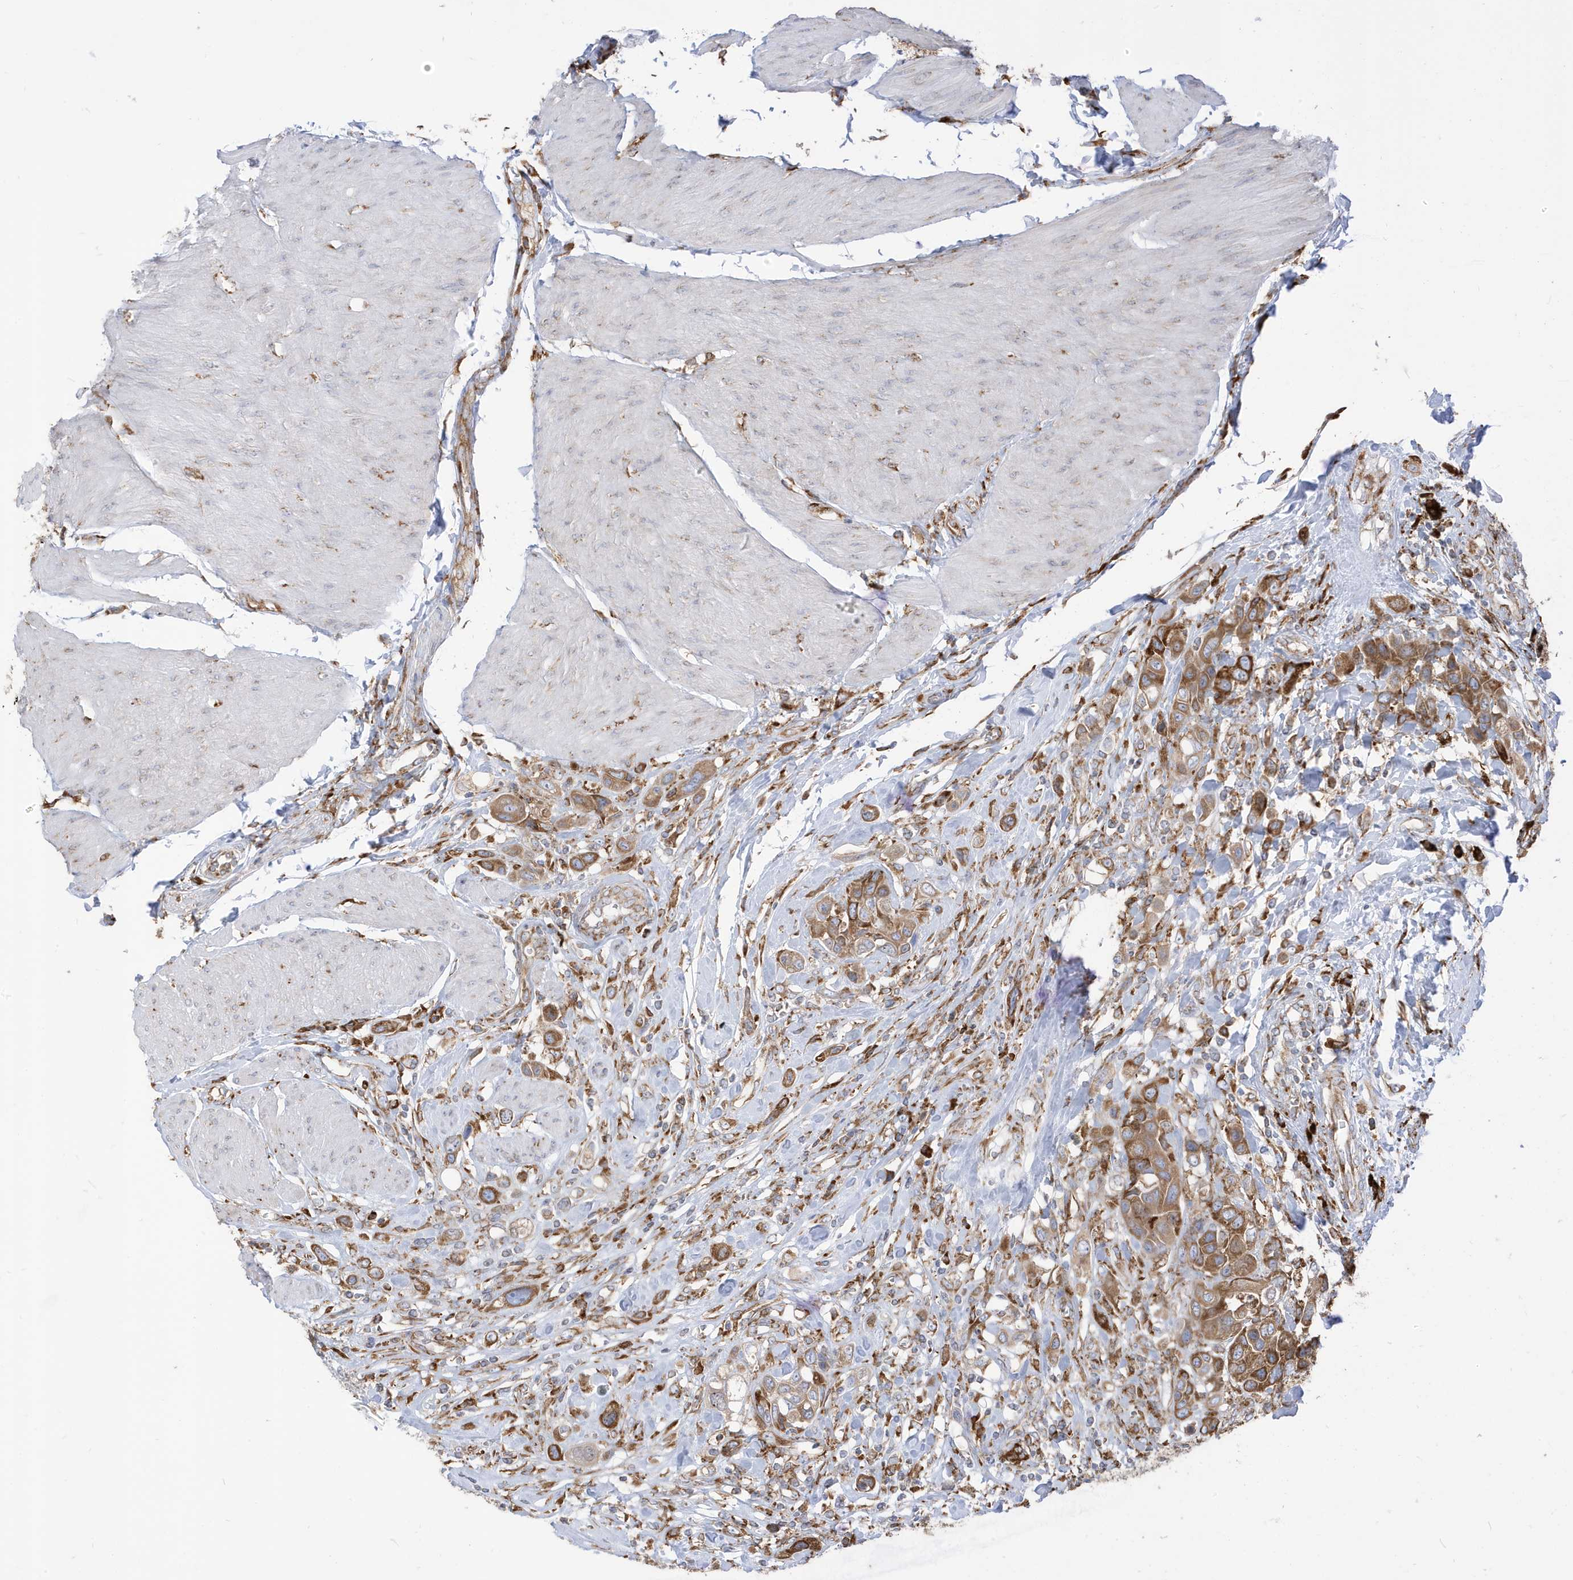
{"staining": {"intensity": "moderate", "quantity": ">75%", "location": "cytoplasmic/membranous"}, "tissue": "urothelial cancer", "cell_type": "Tumor cells", "image_type": "cancer", "snomed": [{"axis": "morphology", "description": "Urothelial carcinoma, High grade"}, {"axis": "topography", "description": "Urinary bladder"}], "caption": "Protein staining shows moderate cytoplasmic/membranous expression in about >75% of tumor cells in urothelial carcinoma (high-grade).", "gene": "PDIA6", "patient": {"sex": "male", "age": 50}}